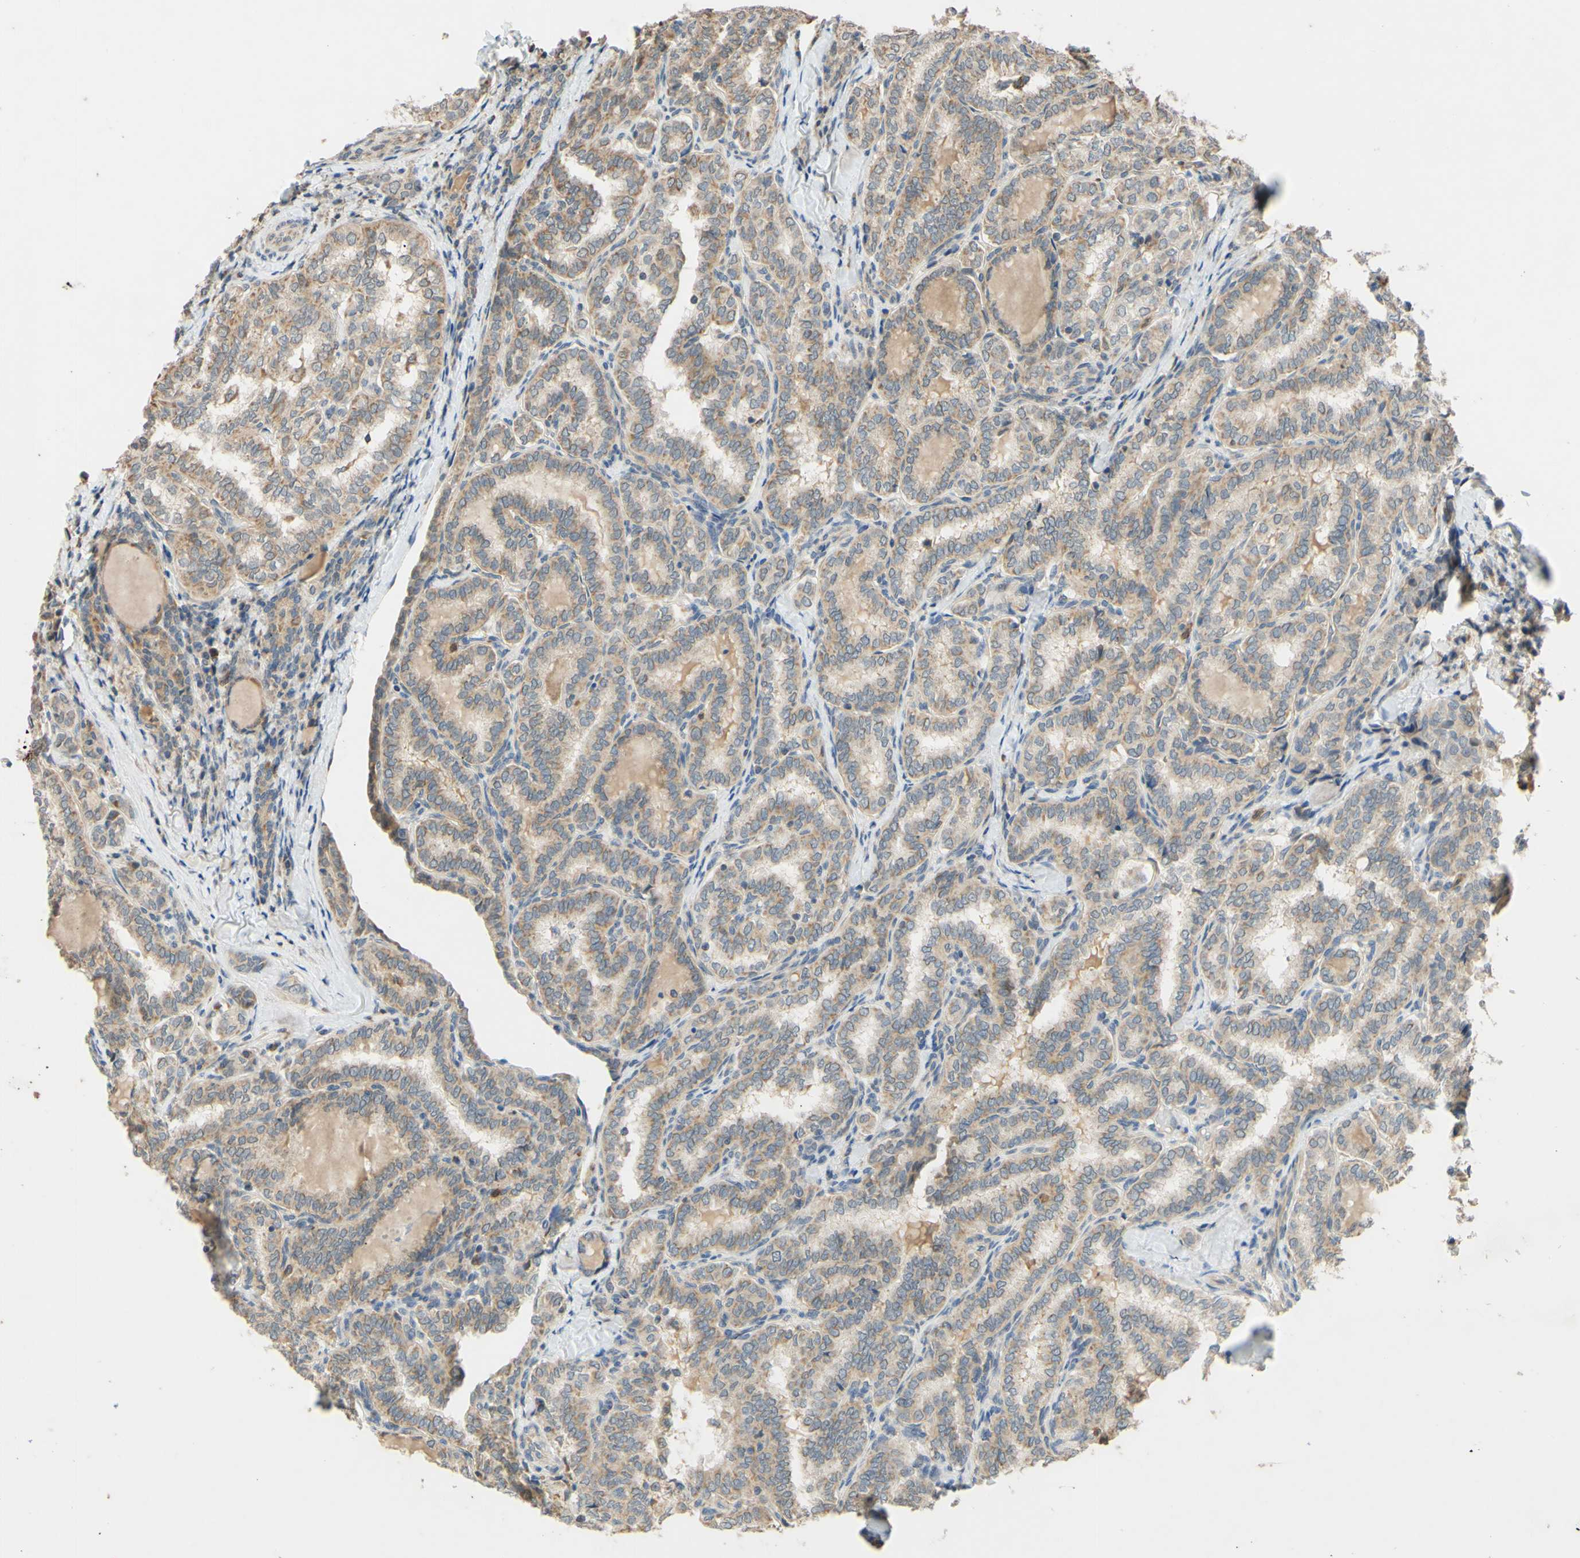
{"staining": {"intensity": "moderate", "quantity": ">75%", "location": "cytoplasmic/membranous"}, "tissue": "thyroid cancer", "cell_type": "Tumor cells", "image_type": "cancer", "snomed": [{"axis": "morphology", "description": "Normal tissue, NOS"}, {"axis": "morphology", "description": "Papillary adenocarcinoma, NOS"}, {"axis": "topography", "description": "Thyroid gland"}], "caption": "IHC staining of thyroid cancer, which reveals medium levels of moderate cytoplasmic/membranous staining in about >75% of tumor cells indicating moderate cytoplasmic/membranous protein expression. The staining was performed using DAB (3,3'-diaminobenzidine) (brown) for protein detection and nuclei were counterstained in hematoxylin (blue).", "gene": "GATA1", "patient": {"sex": "female", "age": 30}}